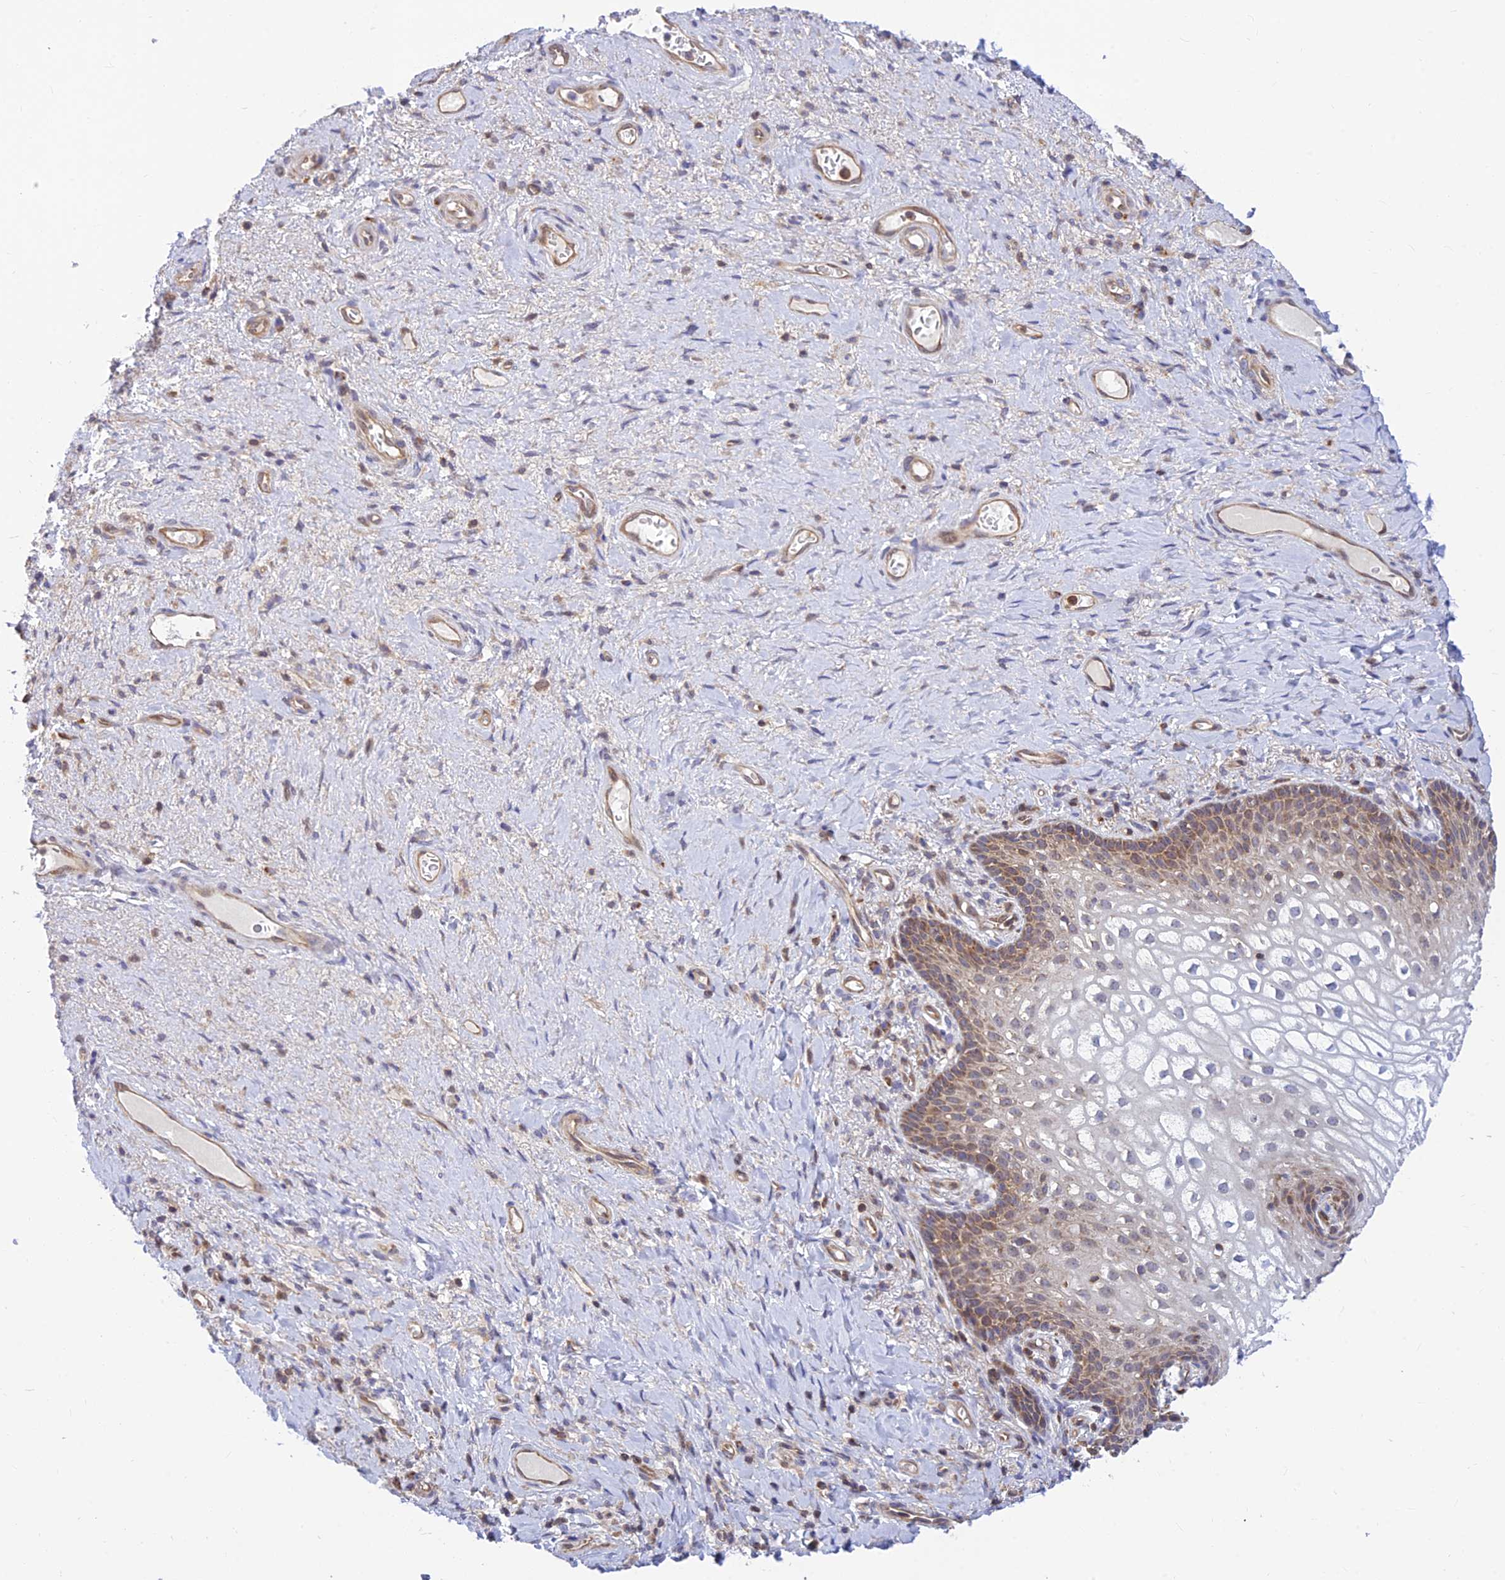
{"staining": {"intensity": "weak", "quantity": "25%-75%", "location": "cytoplasmic/membranous"}, "tissue": "vagina", "cell_type": "Squamous epithelial cells", "image_type": "normal", "snomed": [{"axis": "morphology", "description": "Normal tissue, NOS"}, {"axis": "topography", "description": "Vagina"}], "caption": "A photomicrograph showing weak cytoplasmic/membranous positivity in approximately 25%-75% of squamous epithelial cells in unremarkable vagina, as visualized by brown immunohistochemical staining.", "gene": "LYSMD2", "patient": {"sex": "female", "age": 60}}